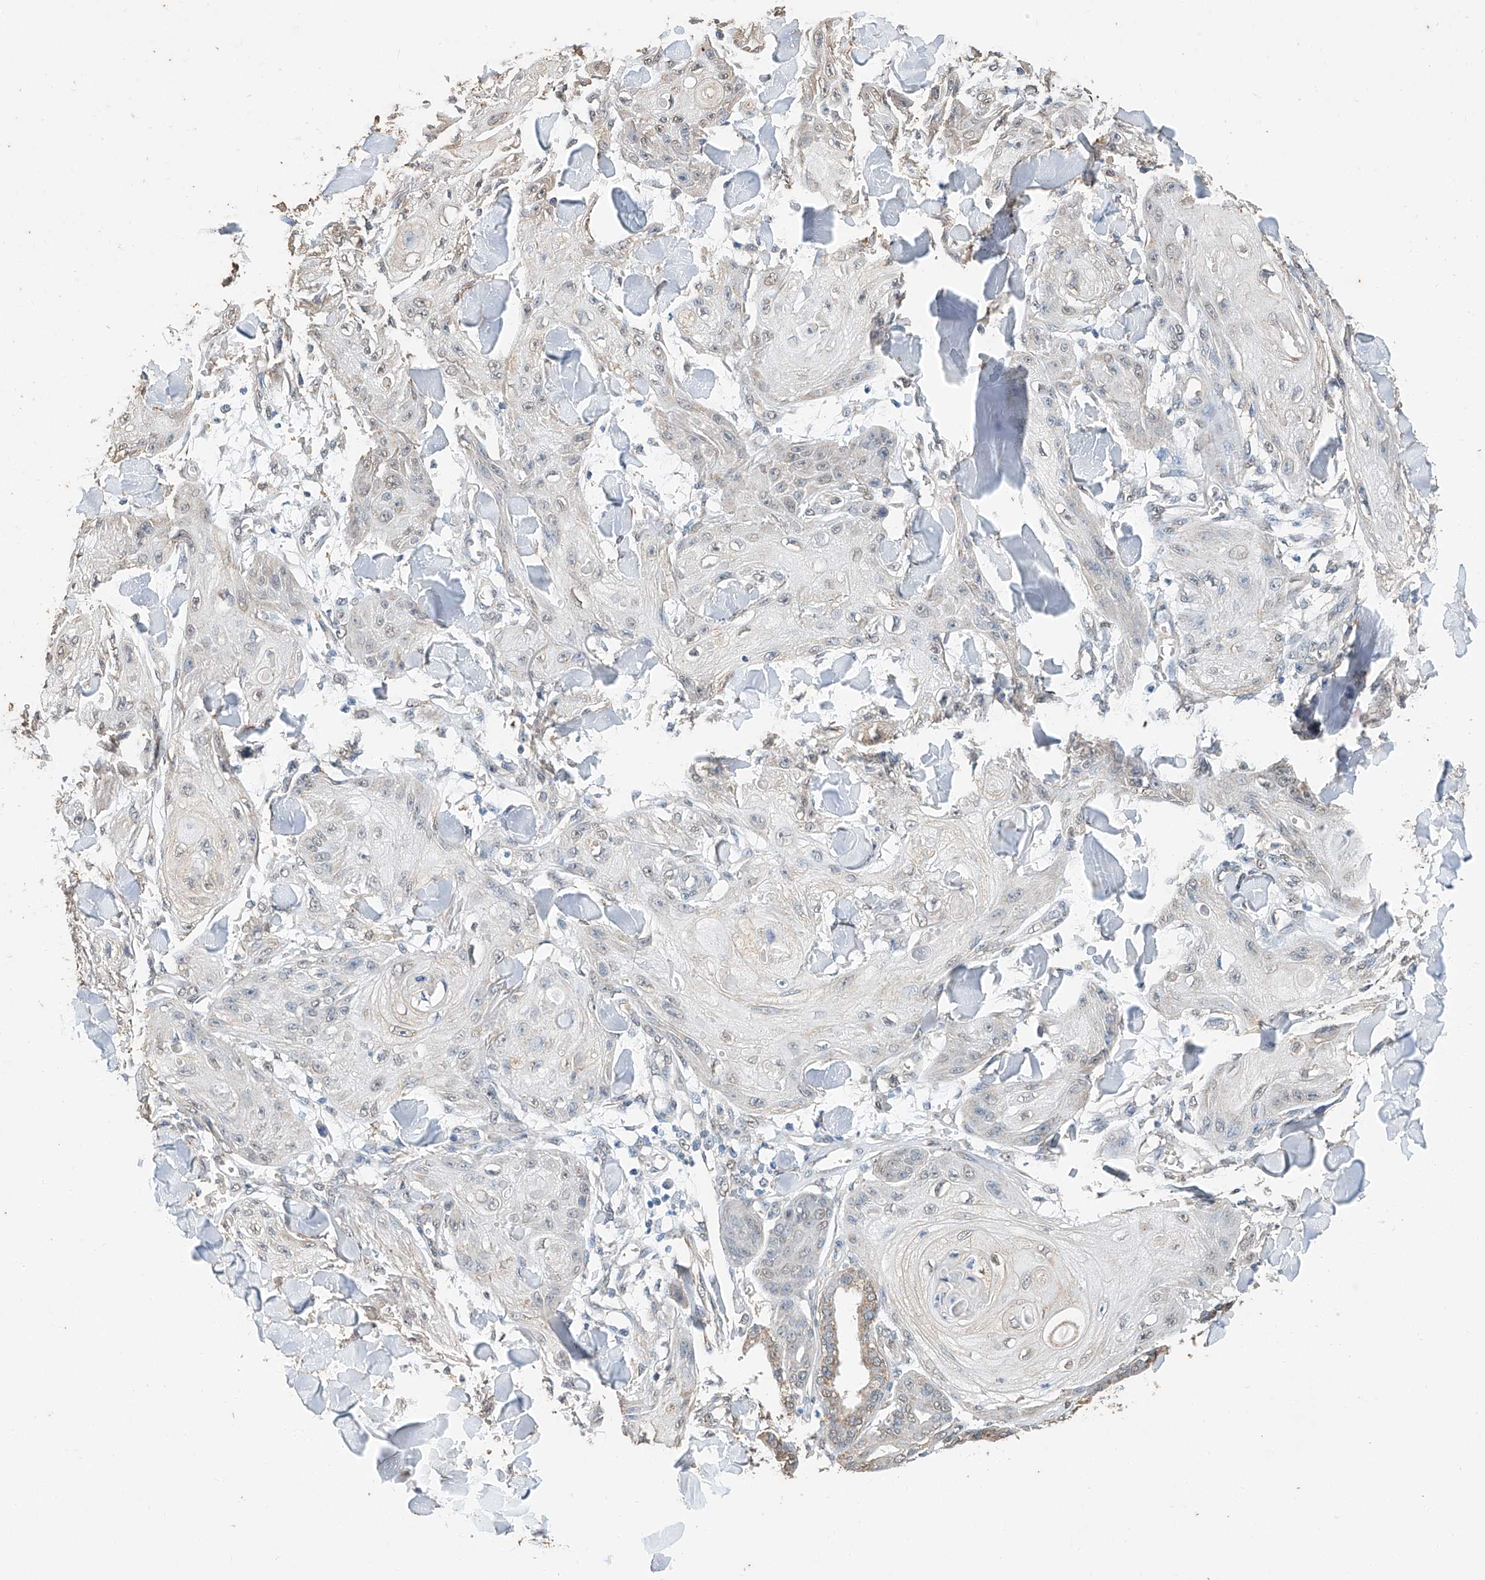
{"staining": {"intensity": "negative", "quantity": "none", "location": "none"}, "tissue": "skin cancer", "cell_type": "Tumor cells", "image_type": "cancer", "snomed": [{"axis": "morphology", "description": "Squamous cell carcinoma, NOS"}, {"axis": "topography", "description": "Skin"}], "caption": "An immunohistochemistry photomicrograph of squamous cell carcinoma (skin) is shown. There is no staining in tumor cells of squamous cell carcinoma (skin).", "gene": "CERS4", "patient": {"sex": "male", "age": 74}}